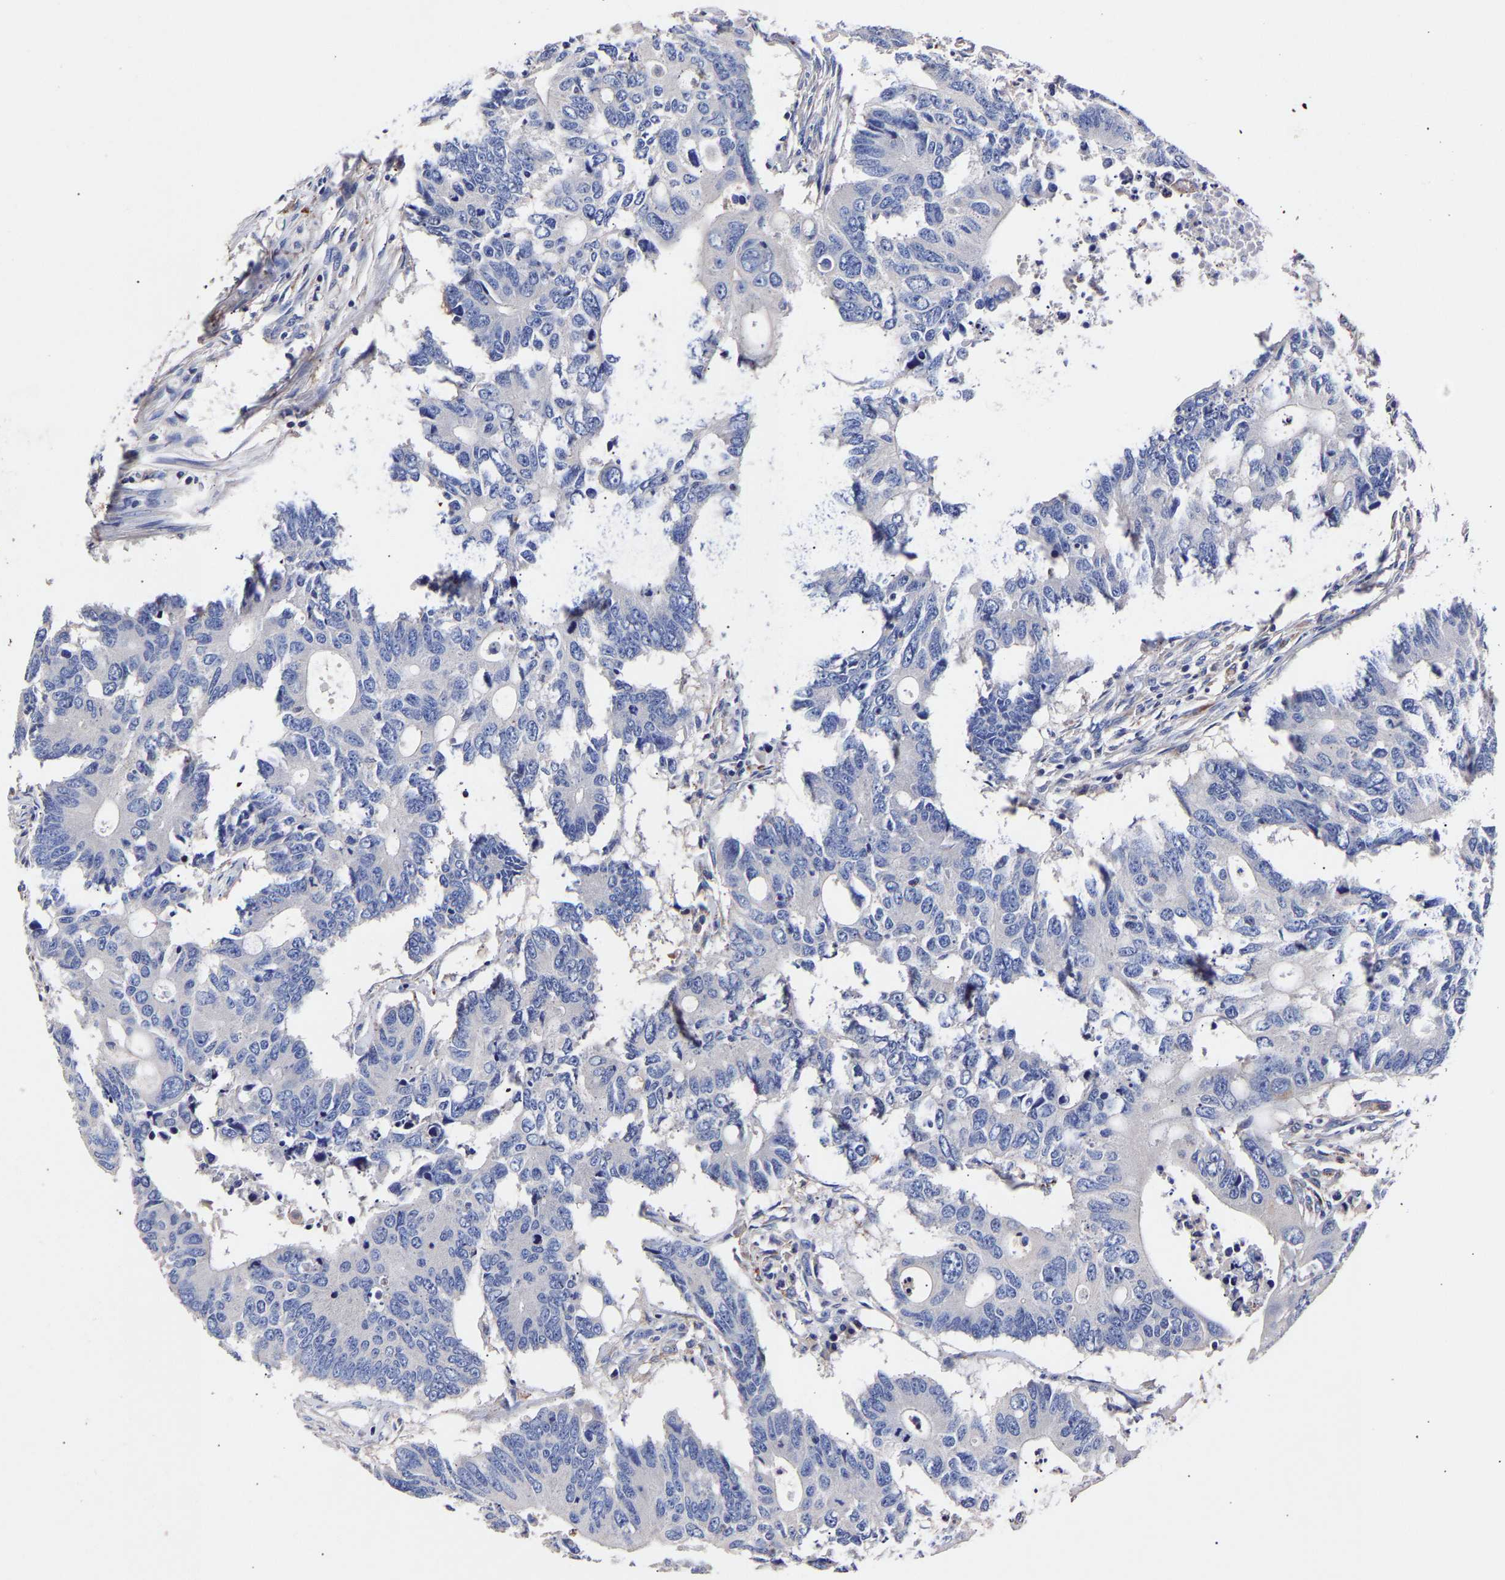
{"staining": {"intensity": "negative", "quantity": "none", "location": "none"}, "tissue": "colorectal cancer", "cell_type": "Tumor cells", "image_type": "cancer", "snomed": [{"axis": "morphology", "description": "Adenocarcinoma, NOS"}, {"axis": "topography", "description": "Colon"}], "caption": "Adenocarcinoma (colorectal) was stained to show a protein in brown. There is no significant positivity in tumor cells. The staining is performed using DAB (3,3'-diaminobenzidine) brown chromogen with nuclei counter-stained in using hematoxylin.", "gene": "SEM1", "patient": {"sex": "male", "age": 71}}